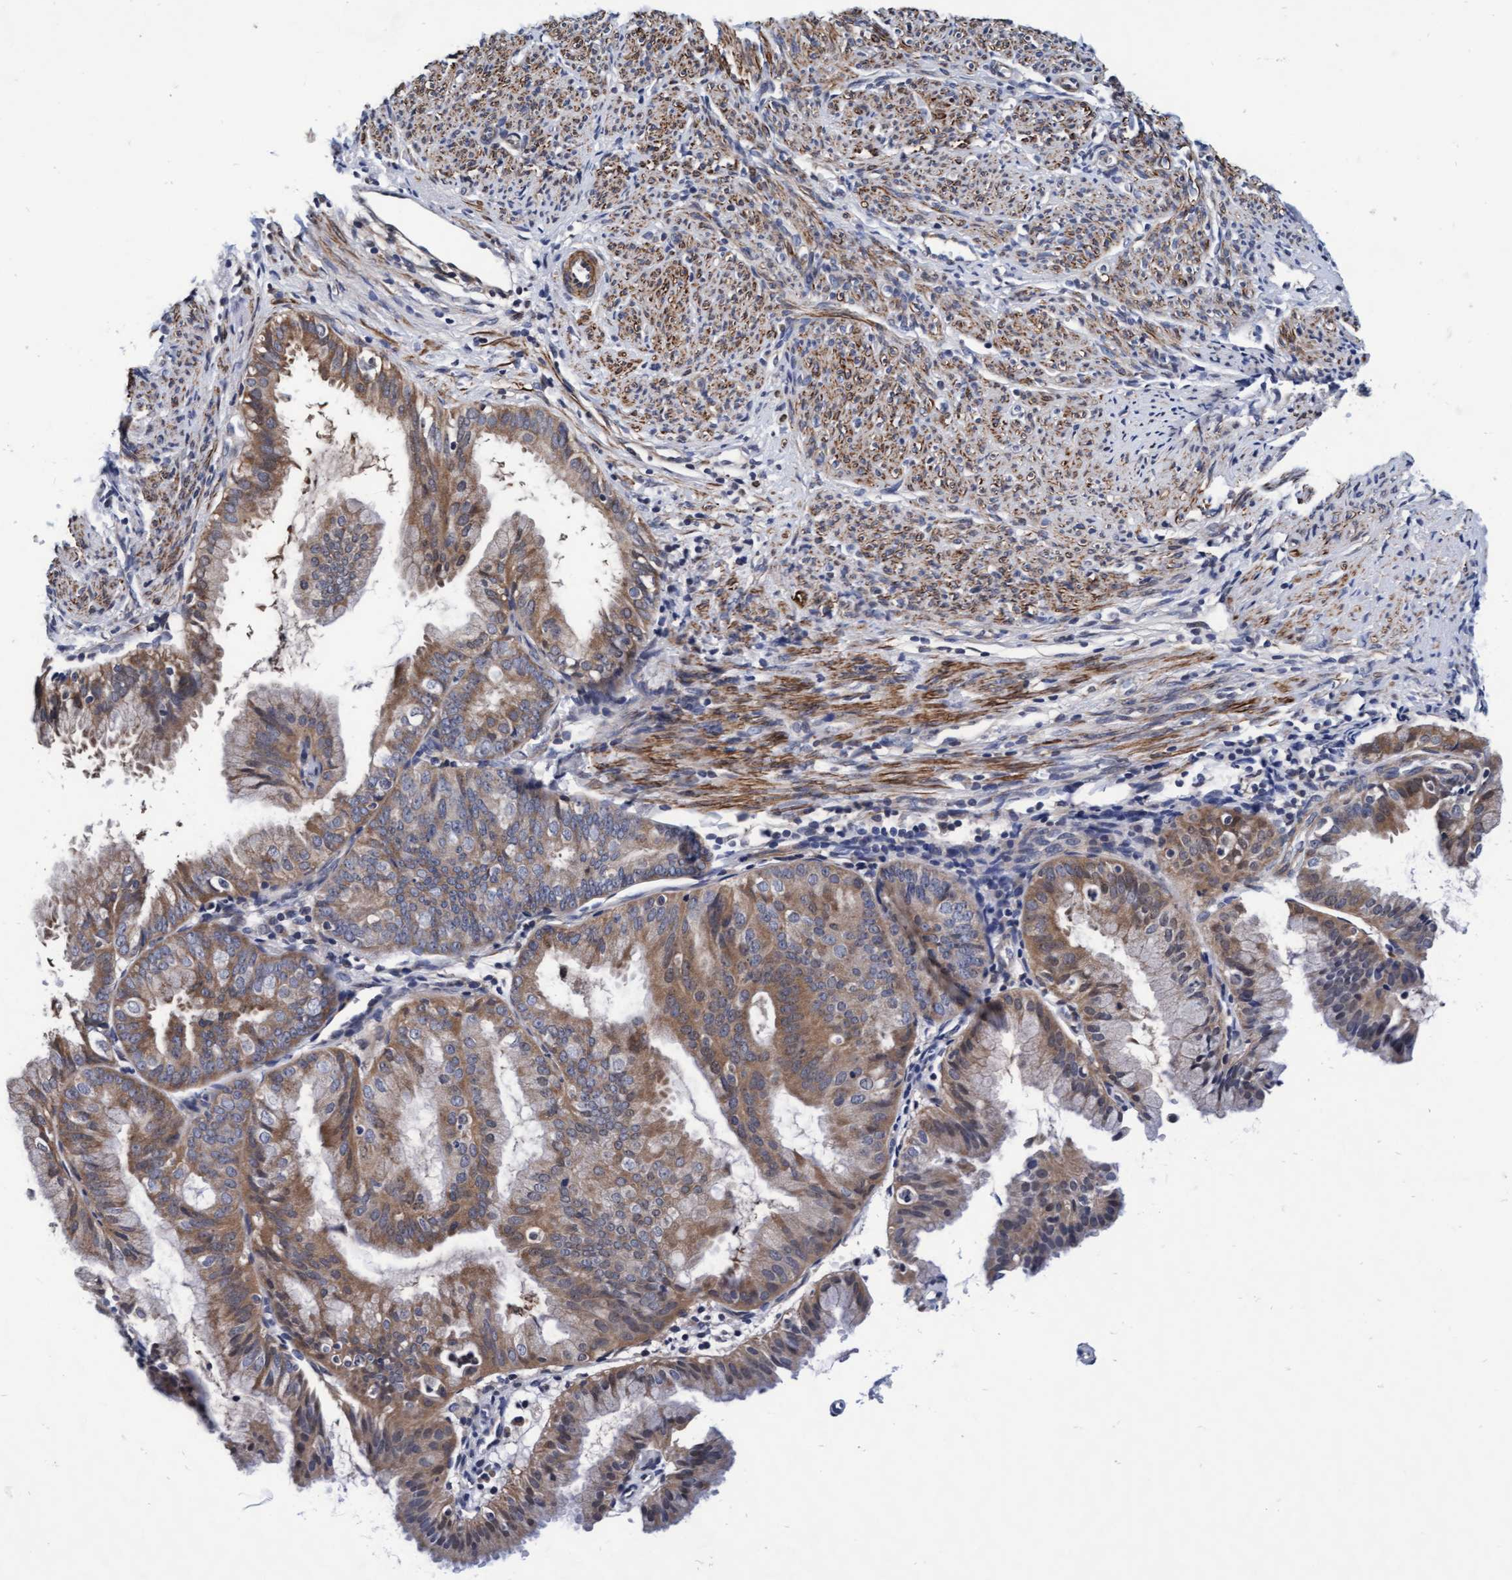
{"staining": {"intensity": "moderate", "quantity": "25%-75%", "location": "cytoplasmic/membranous"}, "tissue": "endometrial cancer", "cell_type": "Tumor cells", "image_type": "cancer", "snomed": [{"axis": "morphology", "description": "Adenocarcinoma, NOS"}, {"axis": "topography", "description": "Endometrium"}], "caption": "Immunohistochemical staining of human endometrial cancer shows moderate cytoplasmic/membranous protein positivity in approximately 25%-75% of tumor cells.", "gene": "EFCAB13", "patient": {"sex": "female", "age": 63}}